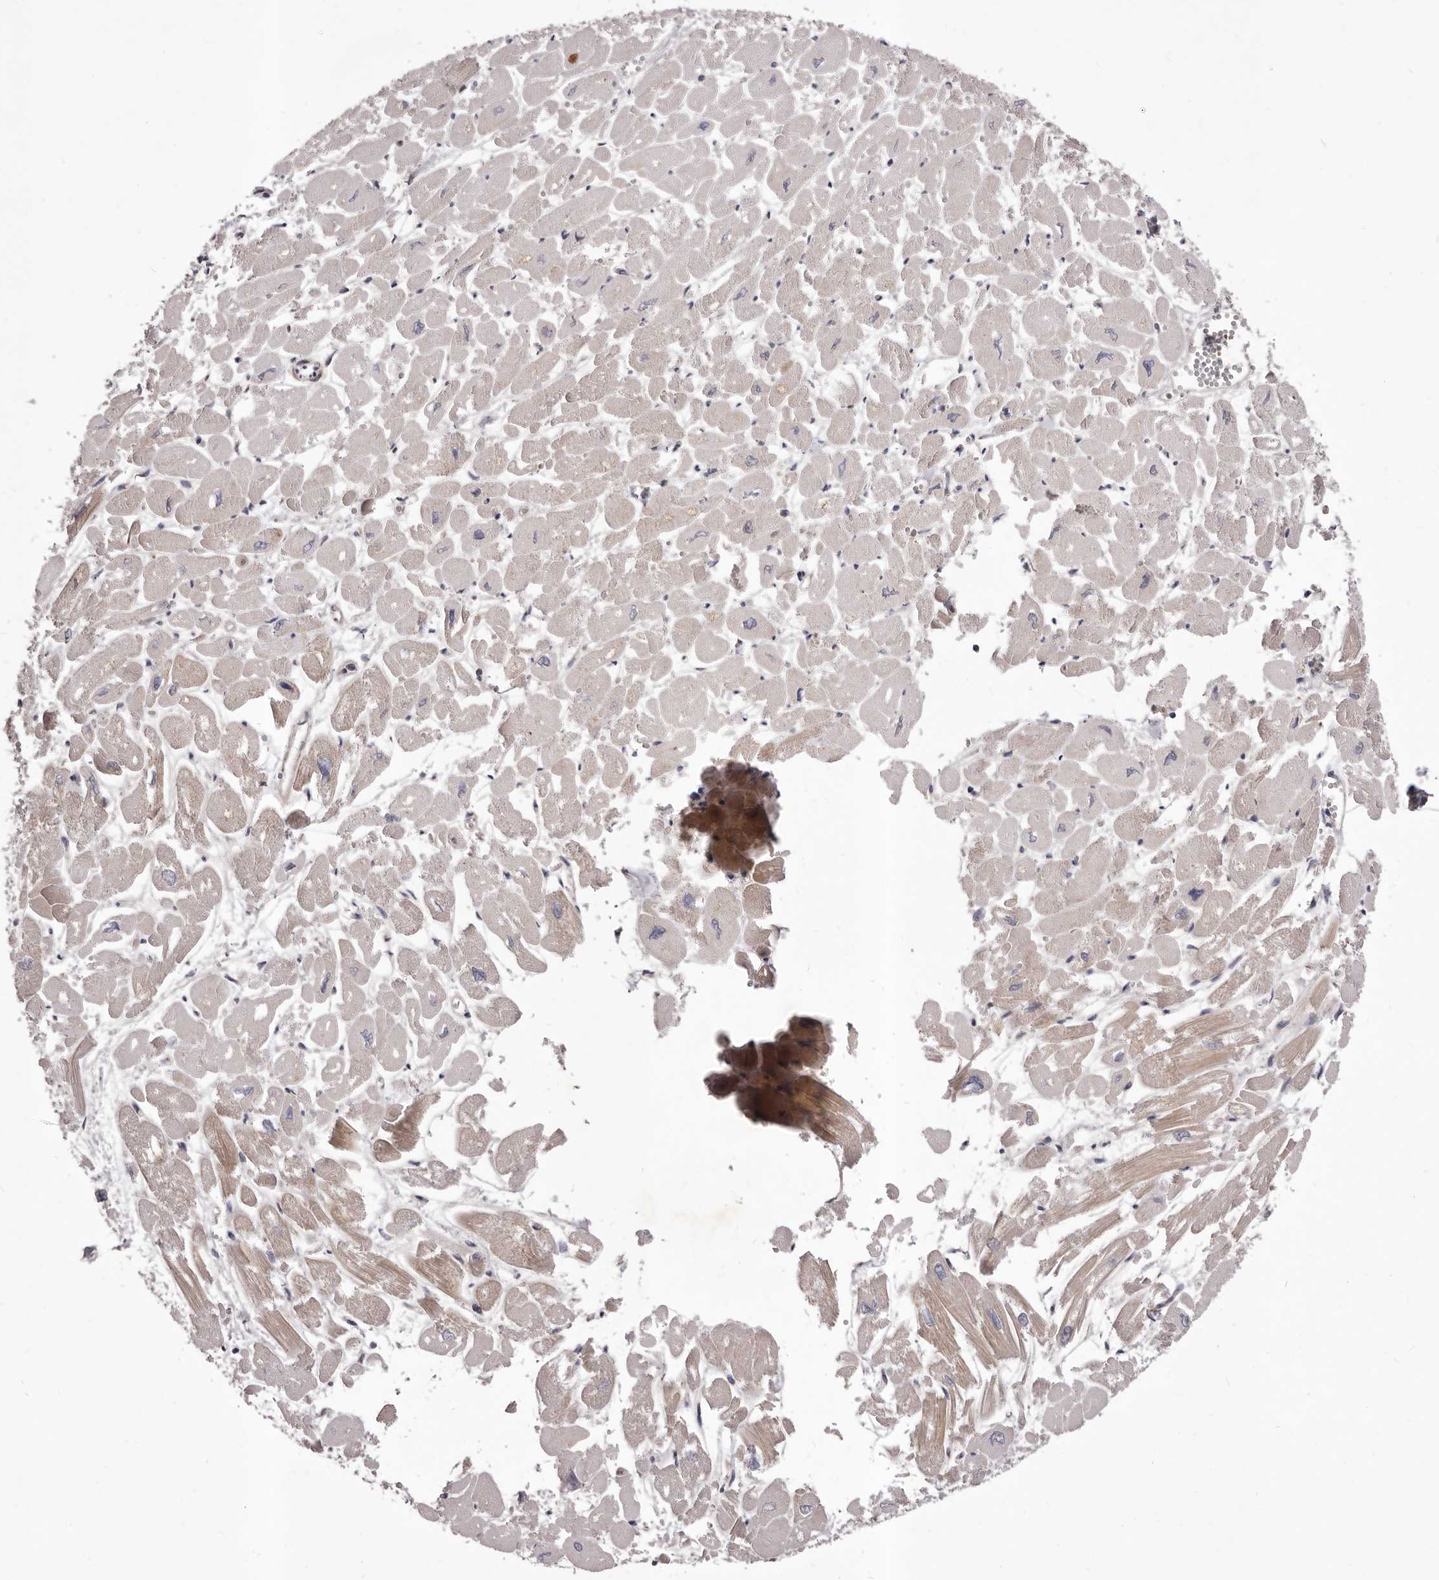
{"staining": {"intensity": "weak", "quantity": "25%-75%", "location": "cytoplasmic/membranous"}, "tissue": "heart muscle", "cell_type": "Cardiomyocytes", "image_type": "normal", "snomed": [{"axis": "morphology", "description": "Normal tissue, NOS"}, {"axis": "topography", "description": "Heart"}], "caption": "Immunohistochemistry image of unremarkable human heart muscle stained for a protein (brown), which demonstrates low levels of weak cytoplasmic/membranous staining in about 25%-75% of cardiomyocytes.", "gene": "ALPK1", "patient": {"sex": "male", "age": 54}}